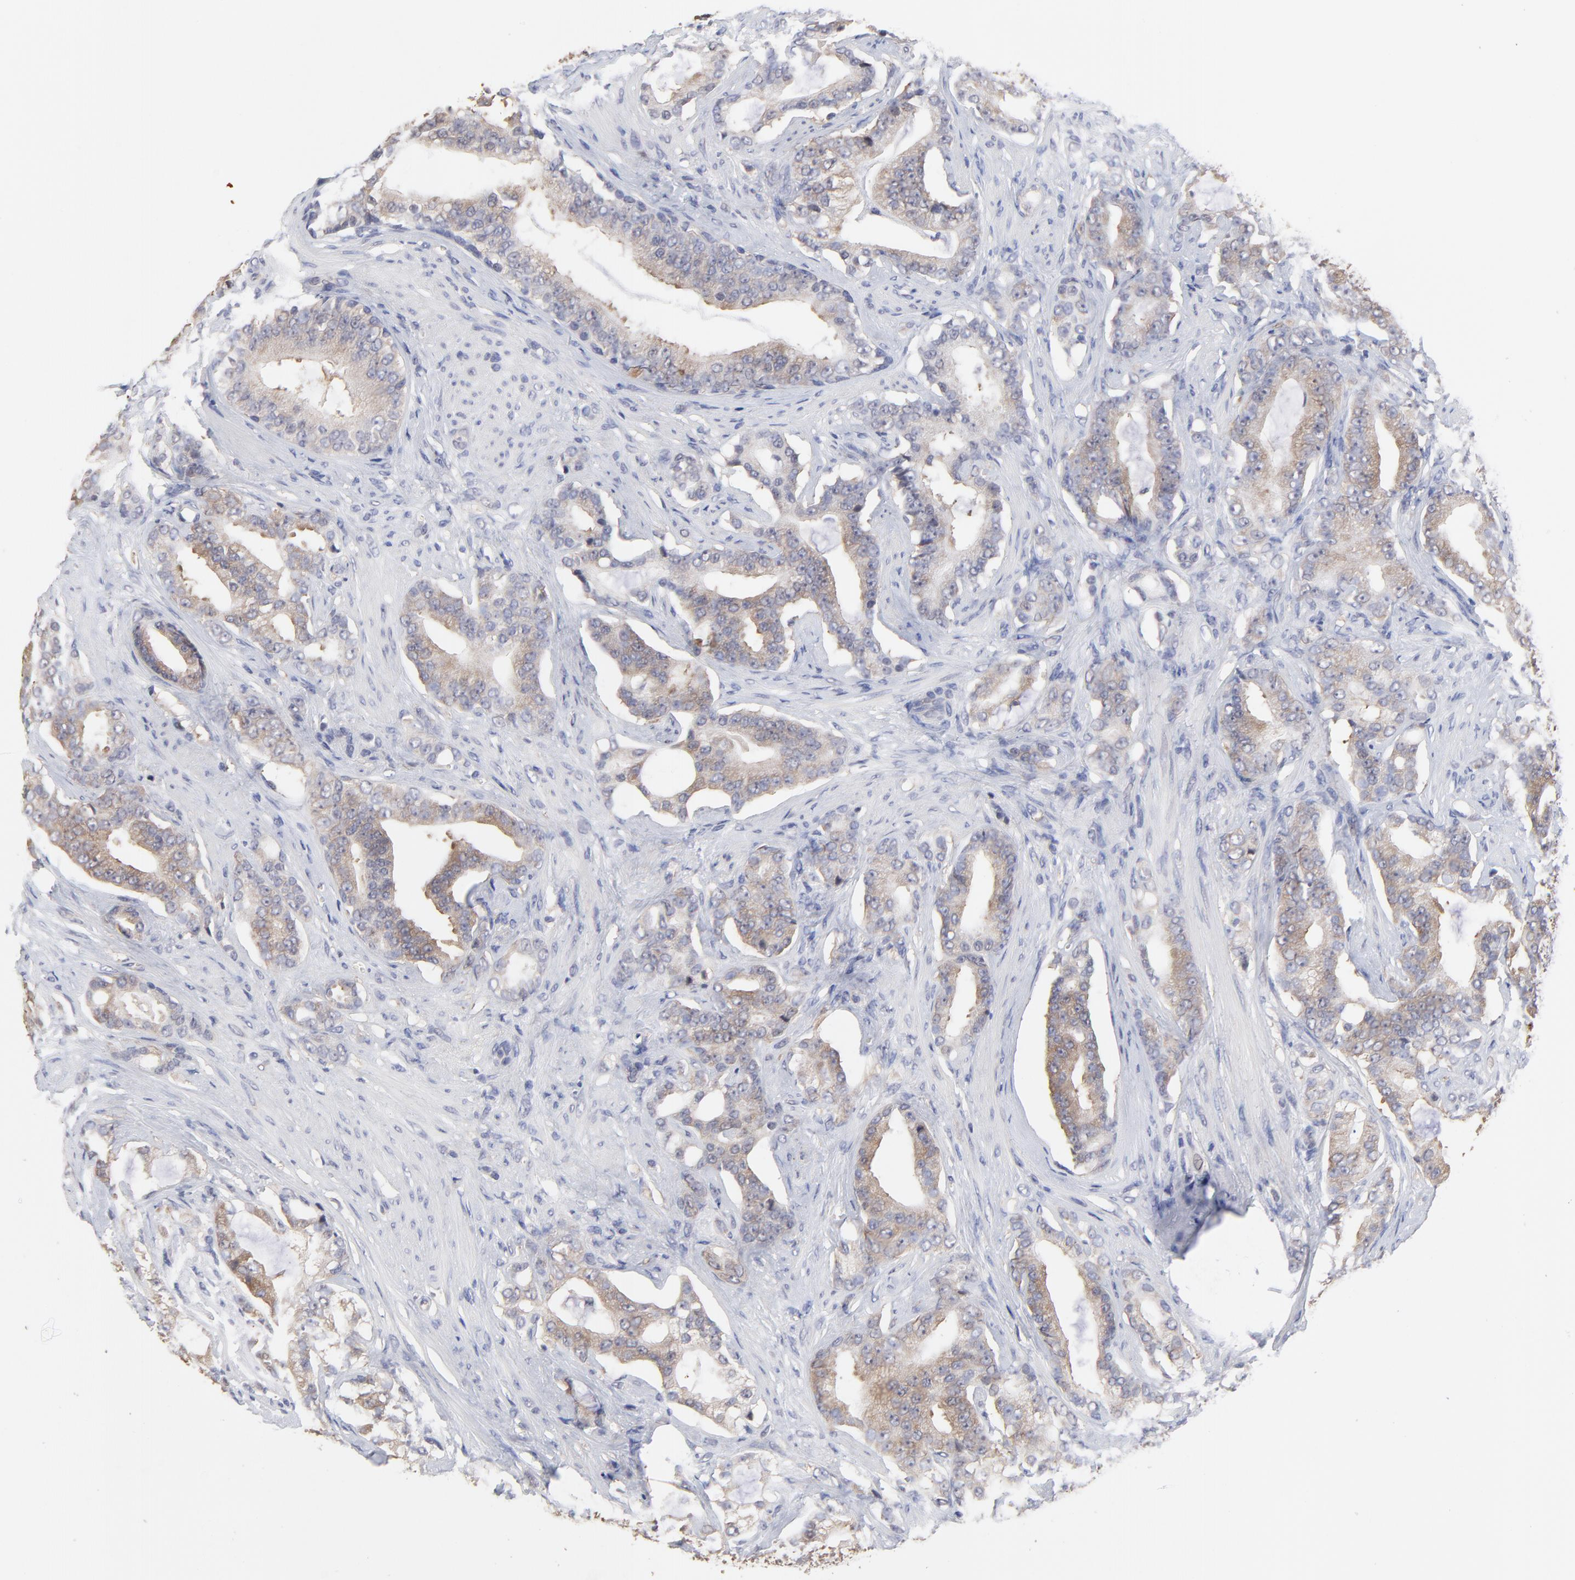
{"staining": {"intensity": "weak", "quantity": ">75%", "location": "cytoplasmic/membranous"}, "tissue": "prostate cancer", "cell_type": "Tumor cells", "image_type": "cancer", "snomed": [{"axis": "morphology", "description": "Adenocarcinoma, Low grade"}, {"axis": "topography", "description": "Prostate"}], "caption": "Protein staining demonstrates weak cytoplasmic/membranous positivity in about >75% of tumor cells in adenocarcinoma (low-grade) (prostate).", "gene": "CCT2", "patient": {"sex": "male", "age": 58}}